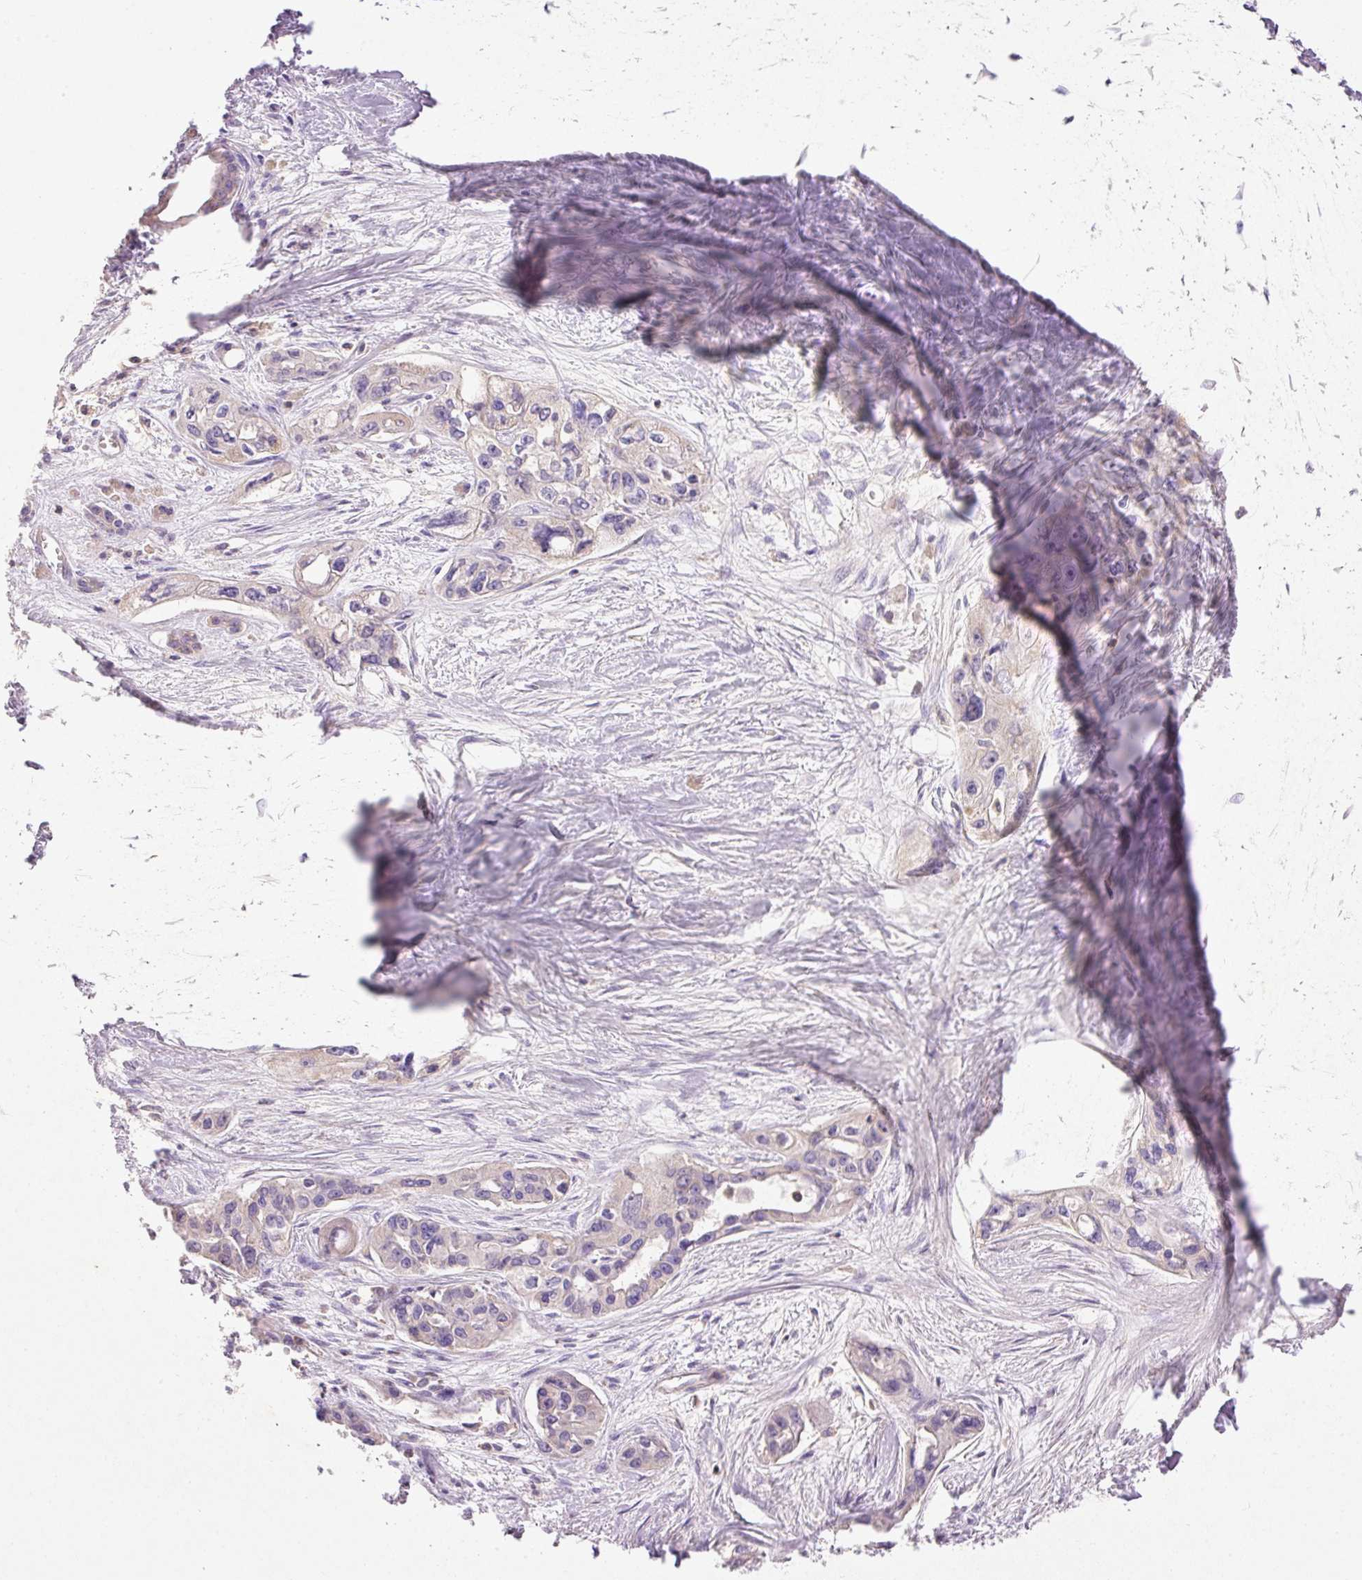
{"staining": {"intensity": "negative", "quantity": "none", "location": "none"}, "tissue": "pancreatic cancer", "cell_type": "Tumor cells", "image_type": "cancer", "snomed": [{"axis": "morphology", "description": "Adenocarcinoma, NOS"}, {"axis": "topography", "description": "Pancreas"}], "caption": "This photomicrograph is of pancreatic cancer stained with immunohistochemistry (IHC) to label a protein in brown with the nuclei are counter-stained blue. There is no expression in tumor cells.", "gene": "IMMT", "patient": {"sex": "female", "age": 50}}